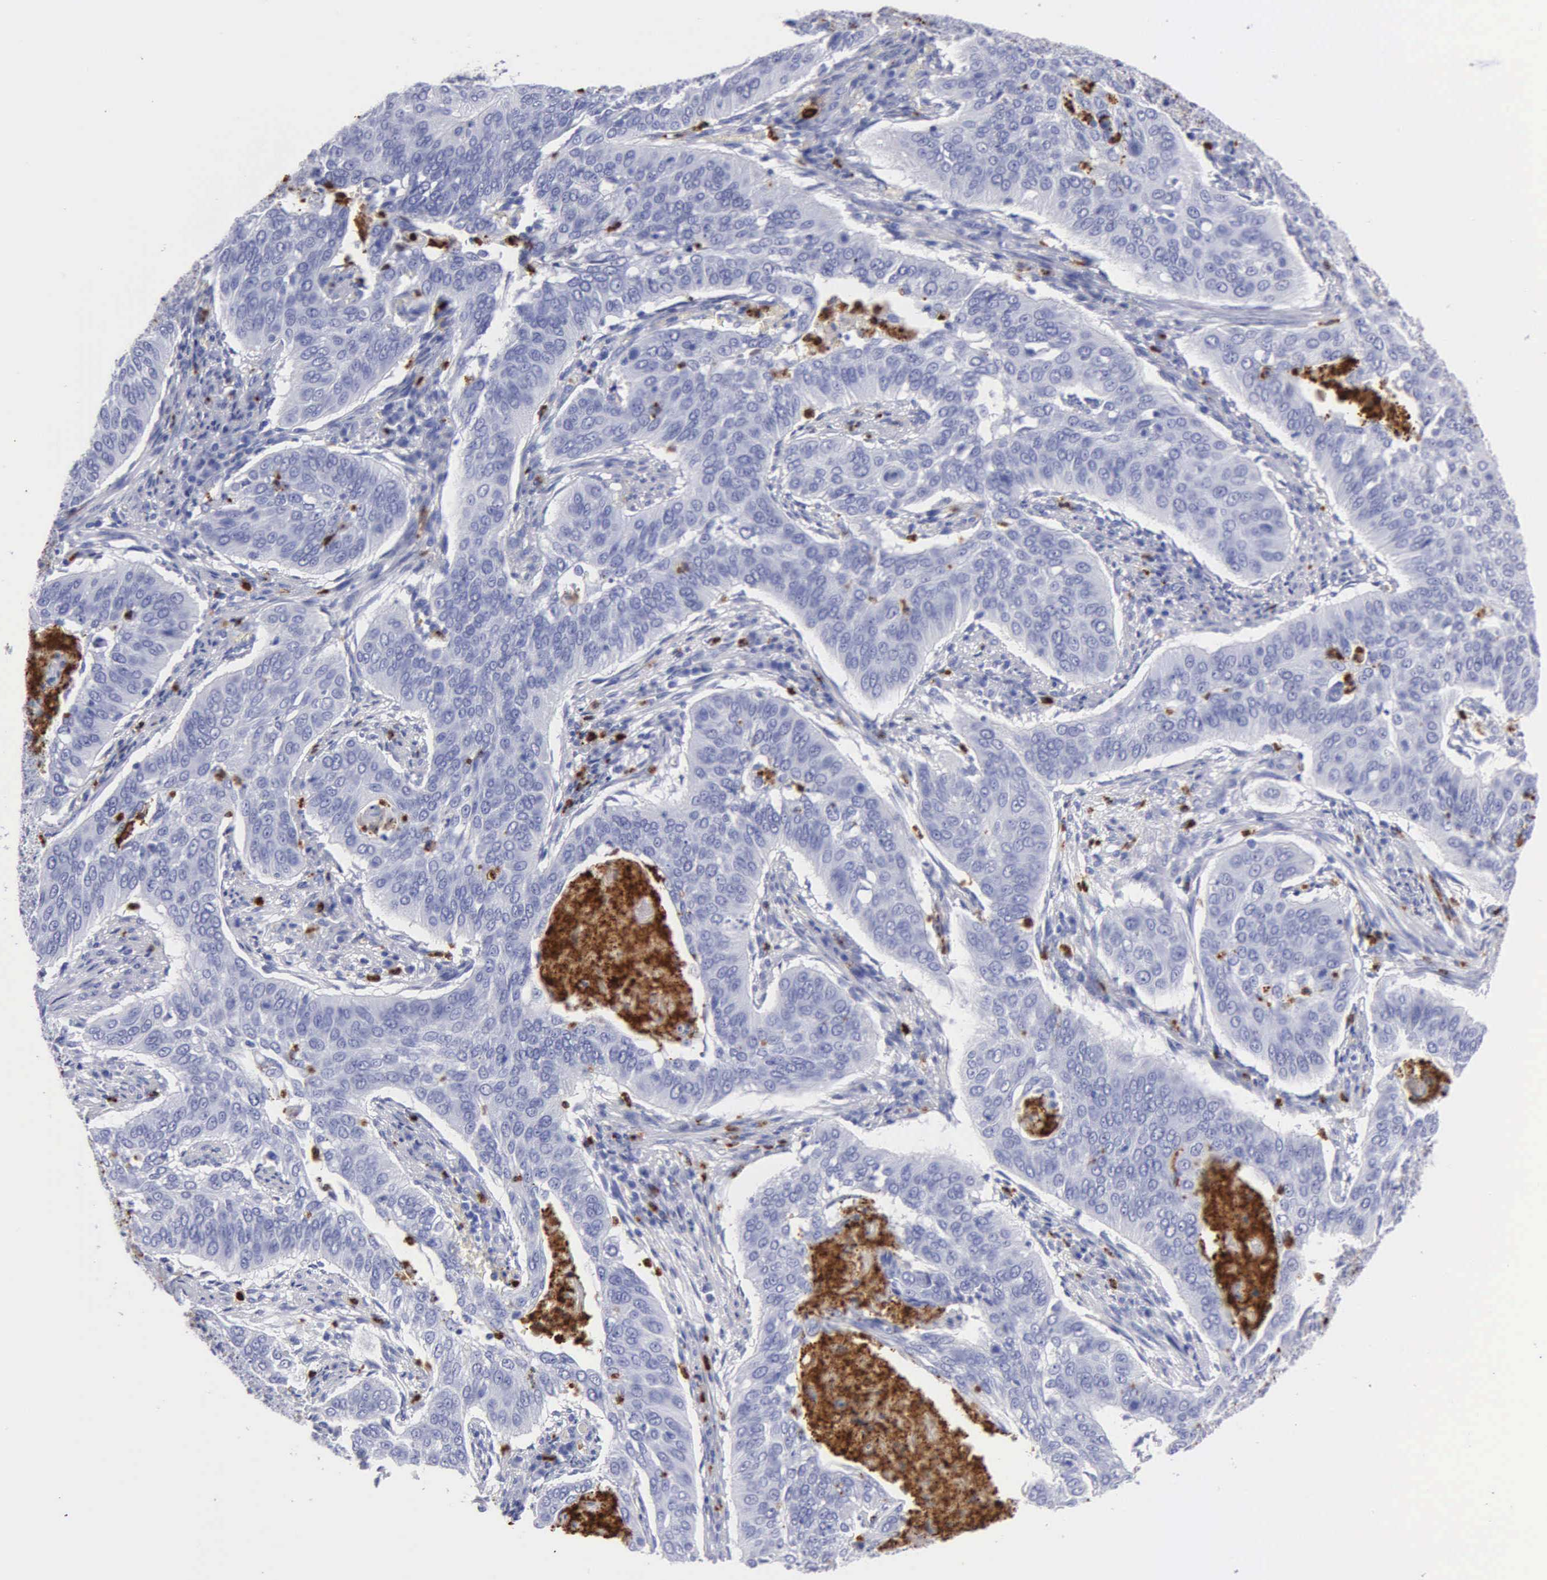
{"staining": {"intensity": "negative", "quantity": "none", "location": "none"}, "tissue": "cervical cancer", "cell_type": "Tumor cells", "image_type": "cancer", "snomed": [{"axis": "morphology", "description": "Squamous cell carcinoma, NOS"}, {"axis": "topography", "description": "Cervix"}], "caption": "IHC histopathology image of human cervical cancer stained for a protein (brown), which demonstrates no positivity in tumor cells.", "gene": "CTSG", "patient": {"sex": "female", "age": 39}}